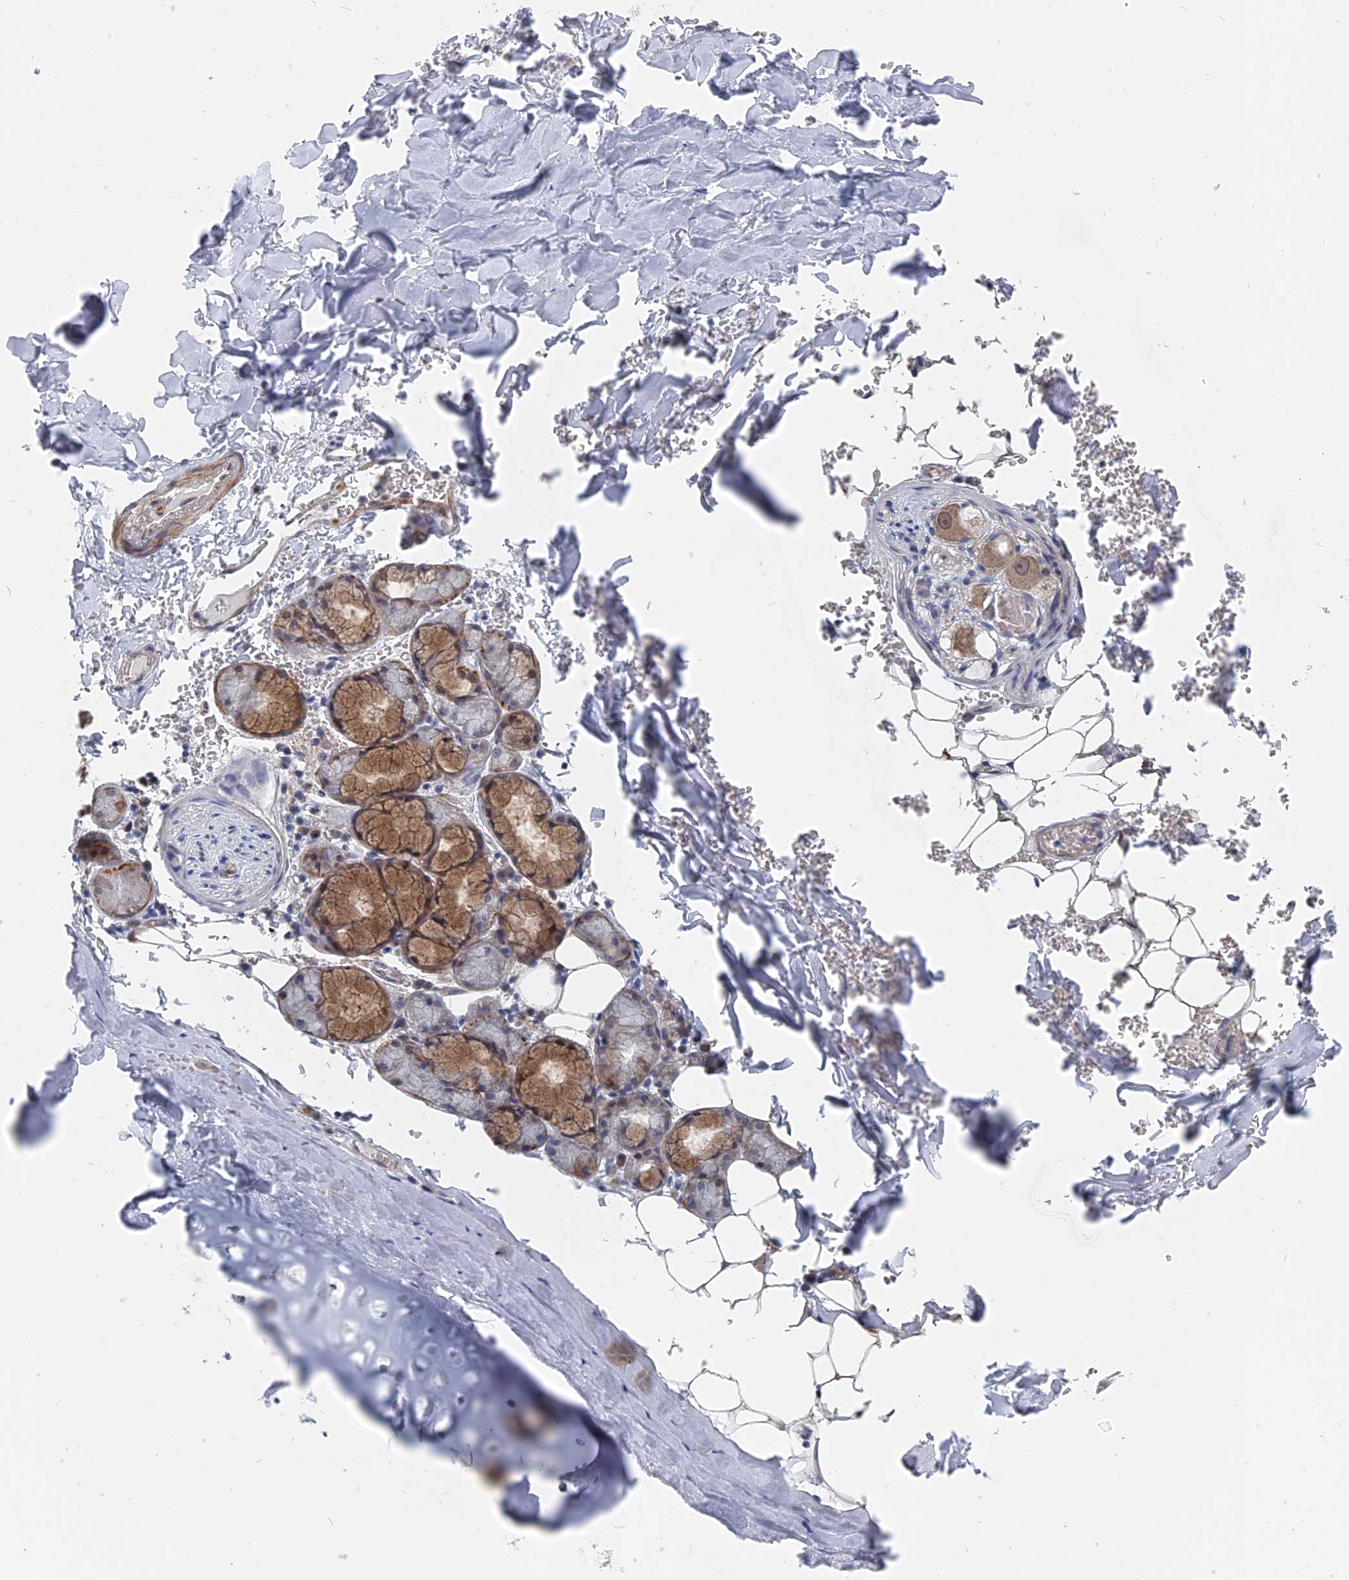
{"staining": {"intensity": "weak", "quantity": "25%-75%", "location": "cytoplasmic/membranous"}, "tissue": "adipose tissue", "cell_type": "Adipocytes", "image_type": "normal", "snomed": [{"axis": "morphology", "description": "Normal tissue, NOS"}, {"axis": "topography", "description": "Lymph node"}, {"axis": "topography", "description": "Bronchus"}], "caption": "Immunohistochemical staining of unremarkable human adipose tissue exhibits weak cytoplasmic/membranous protein staining in approximately 25%-75% of adipocytes. (brown staining indicates protein expression, while blue staining denotes nuclei).", "gene": "MTRF1", "patient": {"sex": "male", "age": 63}}